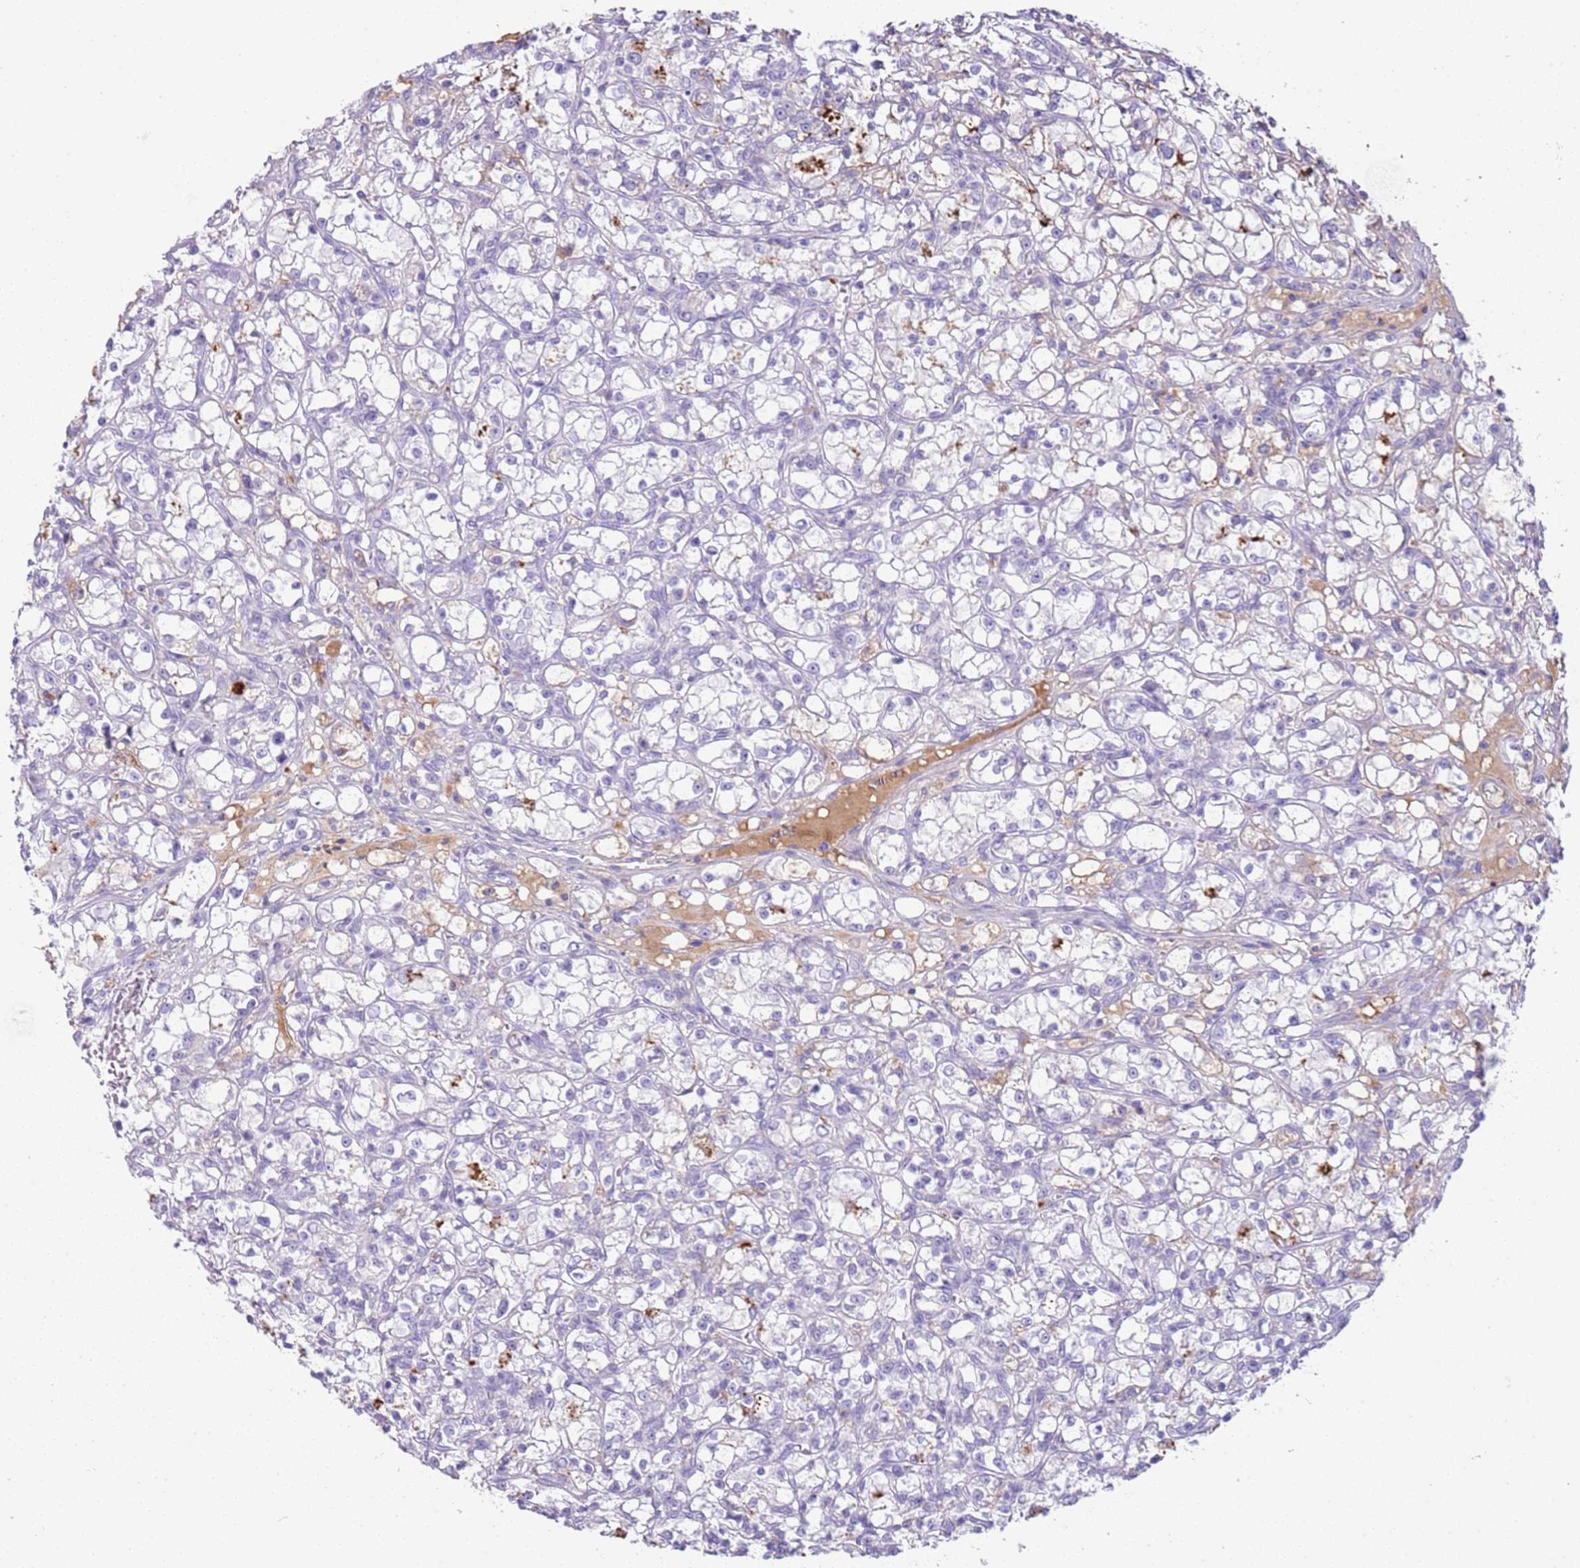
{"staining": {"intensity": "negative", "quantity": "none", "location": "none"}, "tissue": "renal cancer", "cell_type": "Tumor cells", "image_type": "cancer", "snomed": [{"axis": "morphology", "description": "Adenocarcinoma, NOS"}, {"axis": "topography", "description": "Kidney"}], "caption": "Immunohistochemical staining of renal cancer (adenocarcinoma) shows no significant positivity in tumor cells.", "gene": "IGKV3D-11", "patient": {"sex": "female", "age": 59}}